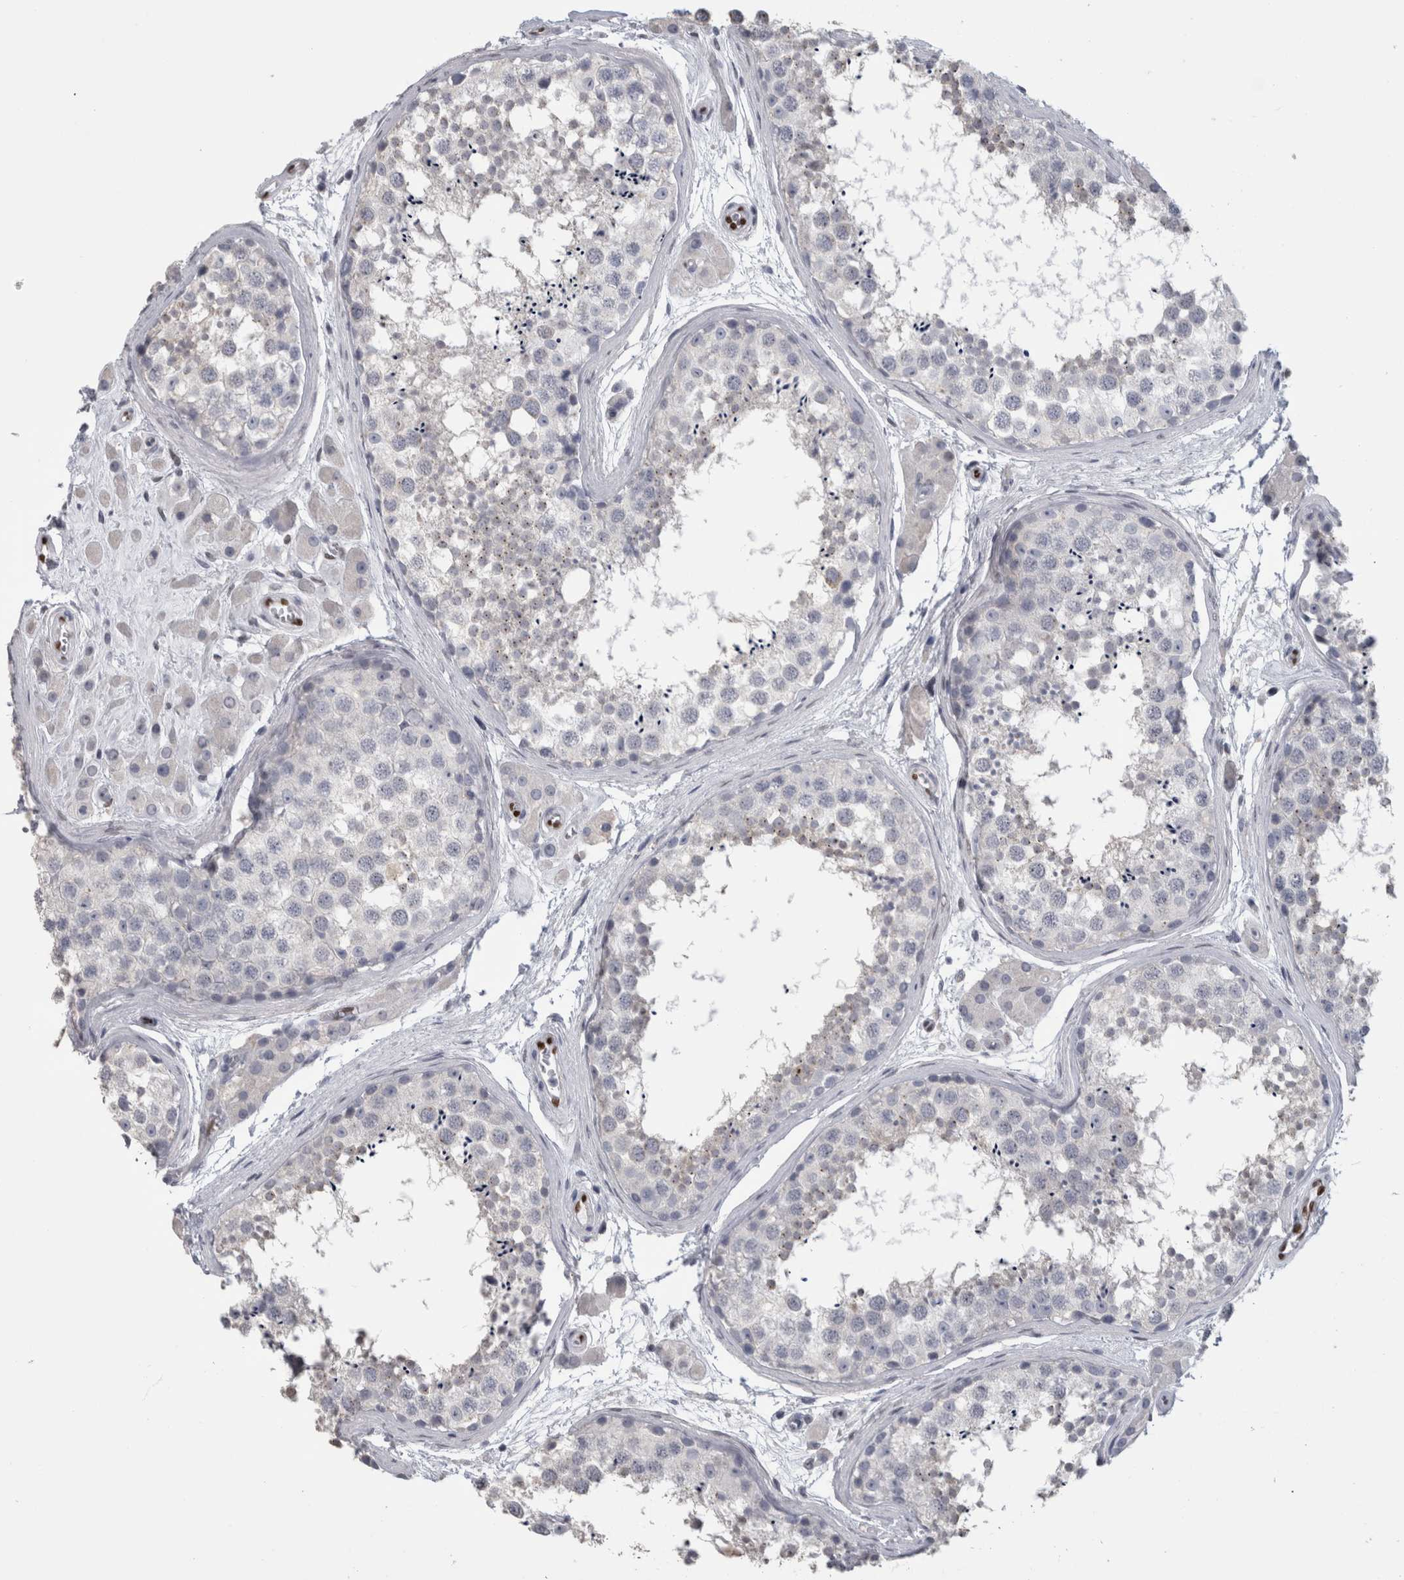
{"staining": {"intensity": "negative", "quantity": "none", "location": "none"}, "tissue": "testis", "cell_type": "Cells in seminiferous ducts", "image_type": "normal", "snomed": [{"axis": "morphology", "description": "Normal tissue, NOS"}, {"axis": "topography", "description": "Testis"}], "caption": "High power microscopy photomicrograph of an immunohistochemistry (IHC) image of benign testis, revealing no significant expression in cells in seminiferous ducts. The staining is performed using DAB (3,3'-diaminobenzidine) brown chromogen with nuclei counter-stained in using hematoxylin.", "gene": "IL33", "patient": {"sex": "male", "age": 56}}